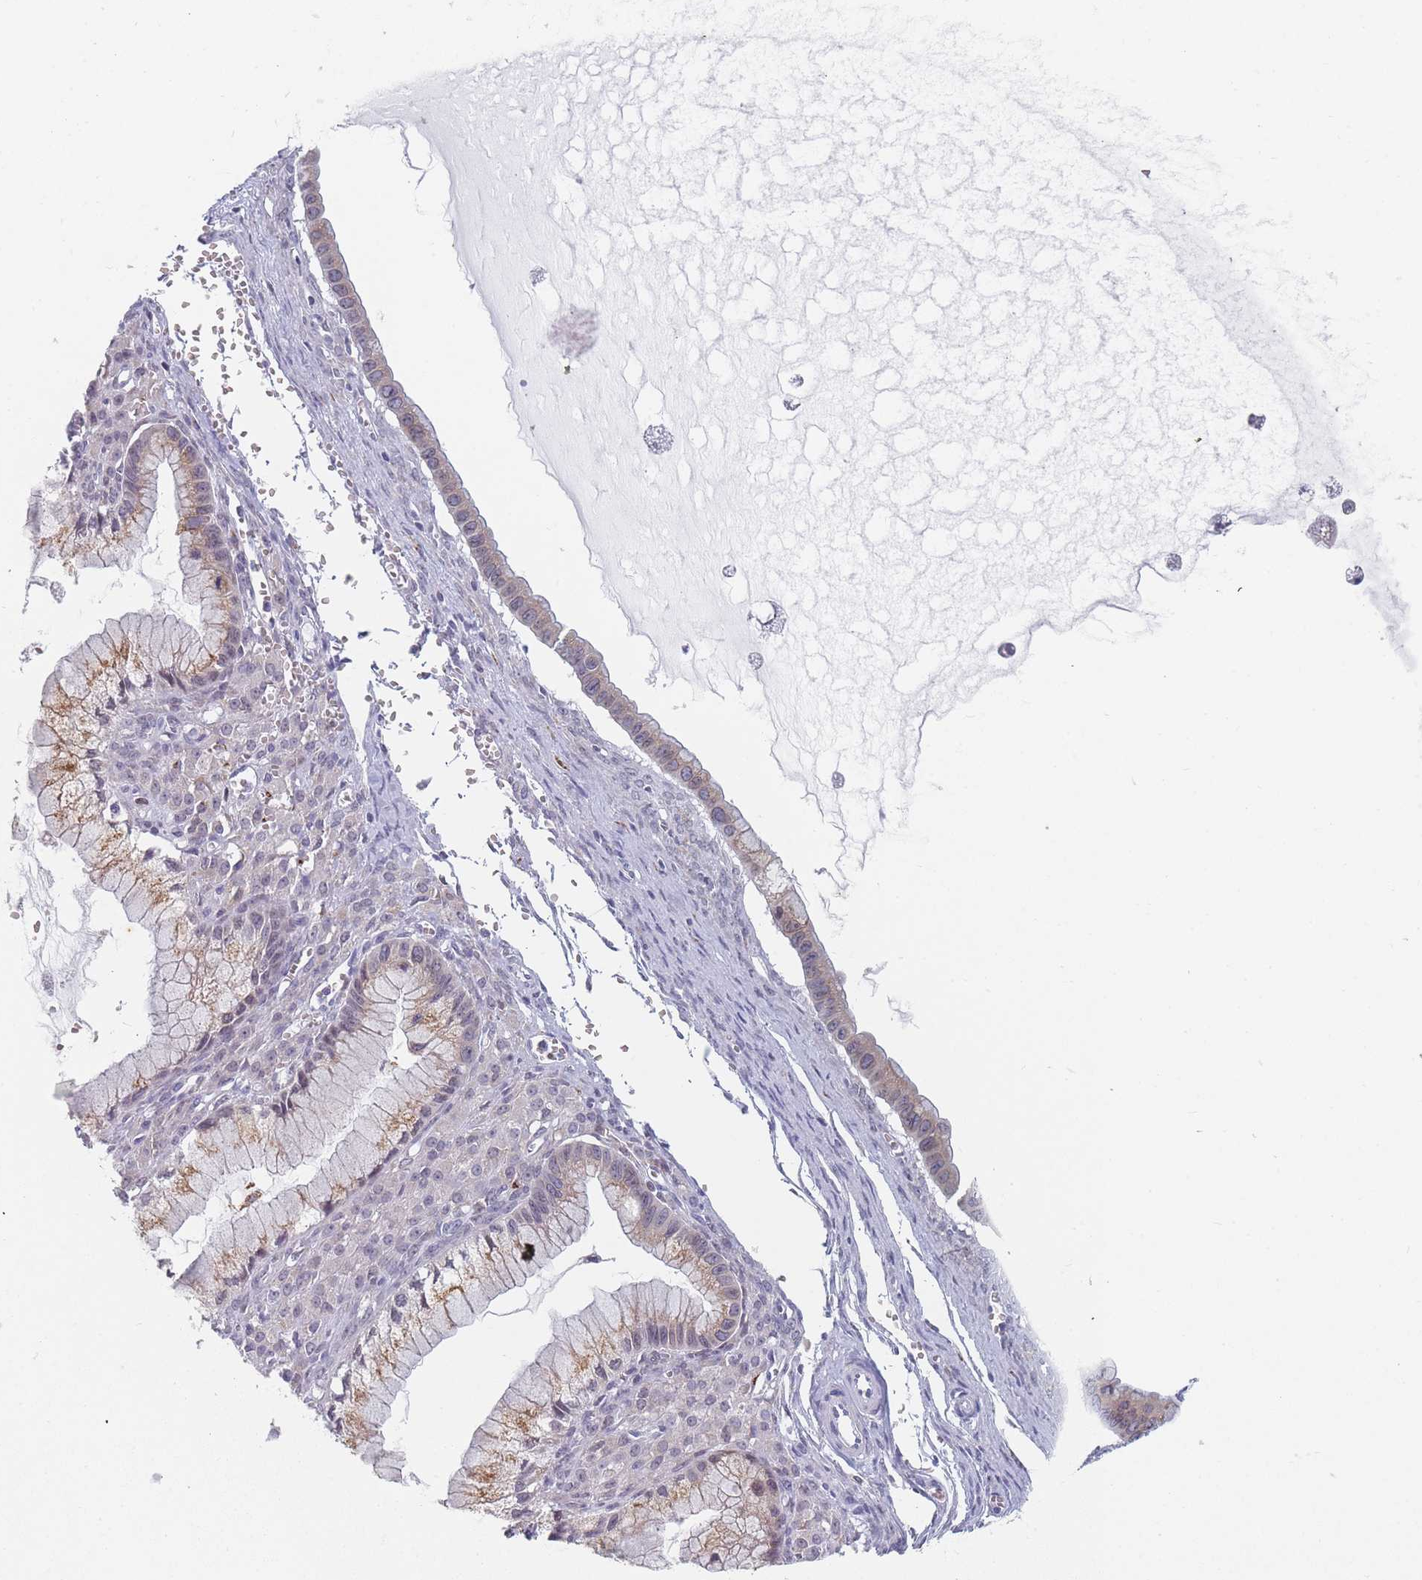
{"staining": {"intensity": "moderate", "quantity": "25%-75%", "location": "cytoplasmic/membranous"}, "tissue": "ovarian cancer", "cell_type": "Tumor cells", "image_type": "cancer", "snomed": [{"axis": "morphology", "description": "Cystadenocarcinoma, mucinous, NOS"}, {"axis": "topography", "description": "Ovary"}], "caption": "Protein expression analysis of ovarian cancer (mucinous cystadenocarcinoma) shows moderate cytoplasmic/membranous positivity in about 25%-75% of tumor cells.", "gene": "TMED10", "patient": {"sex": "female", "age": 59}}